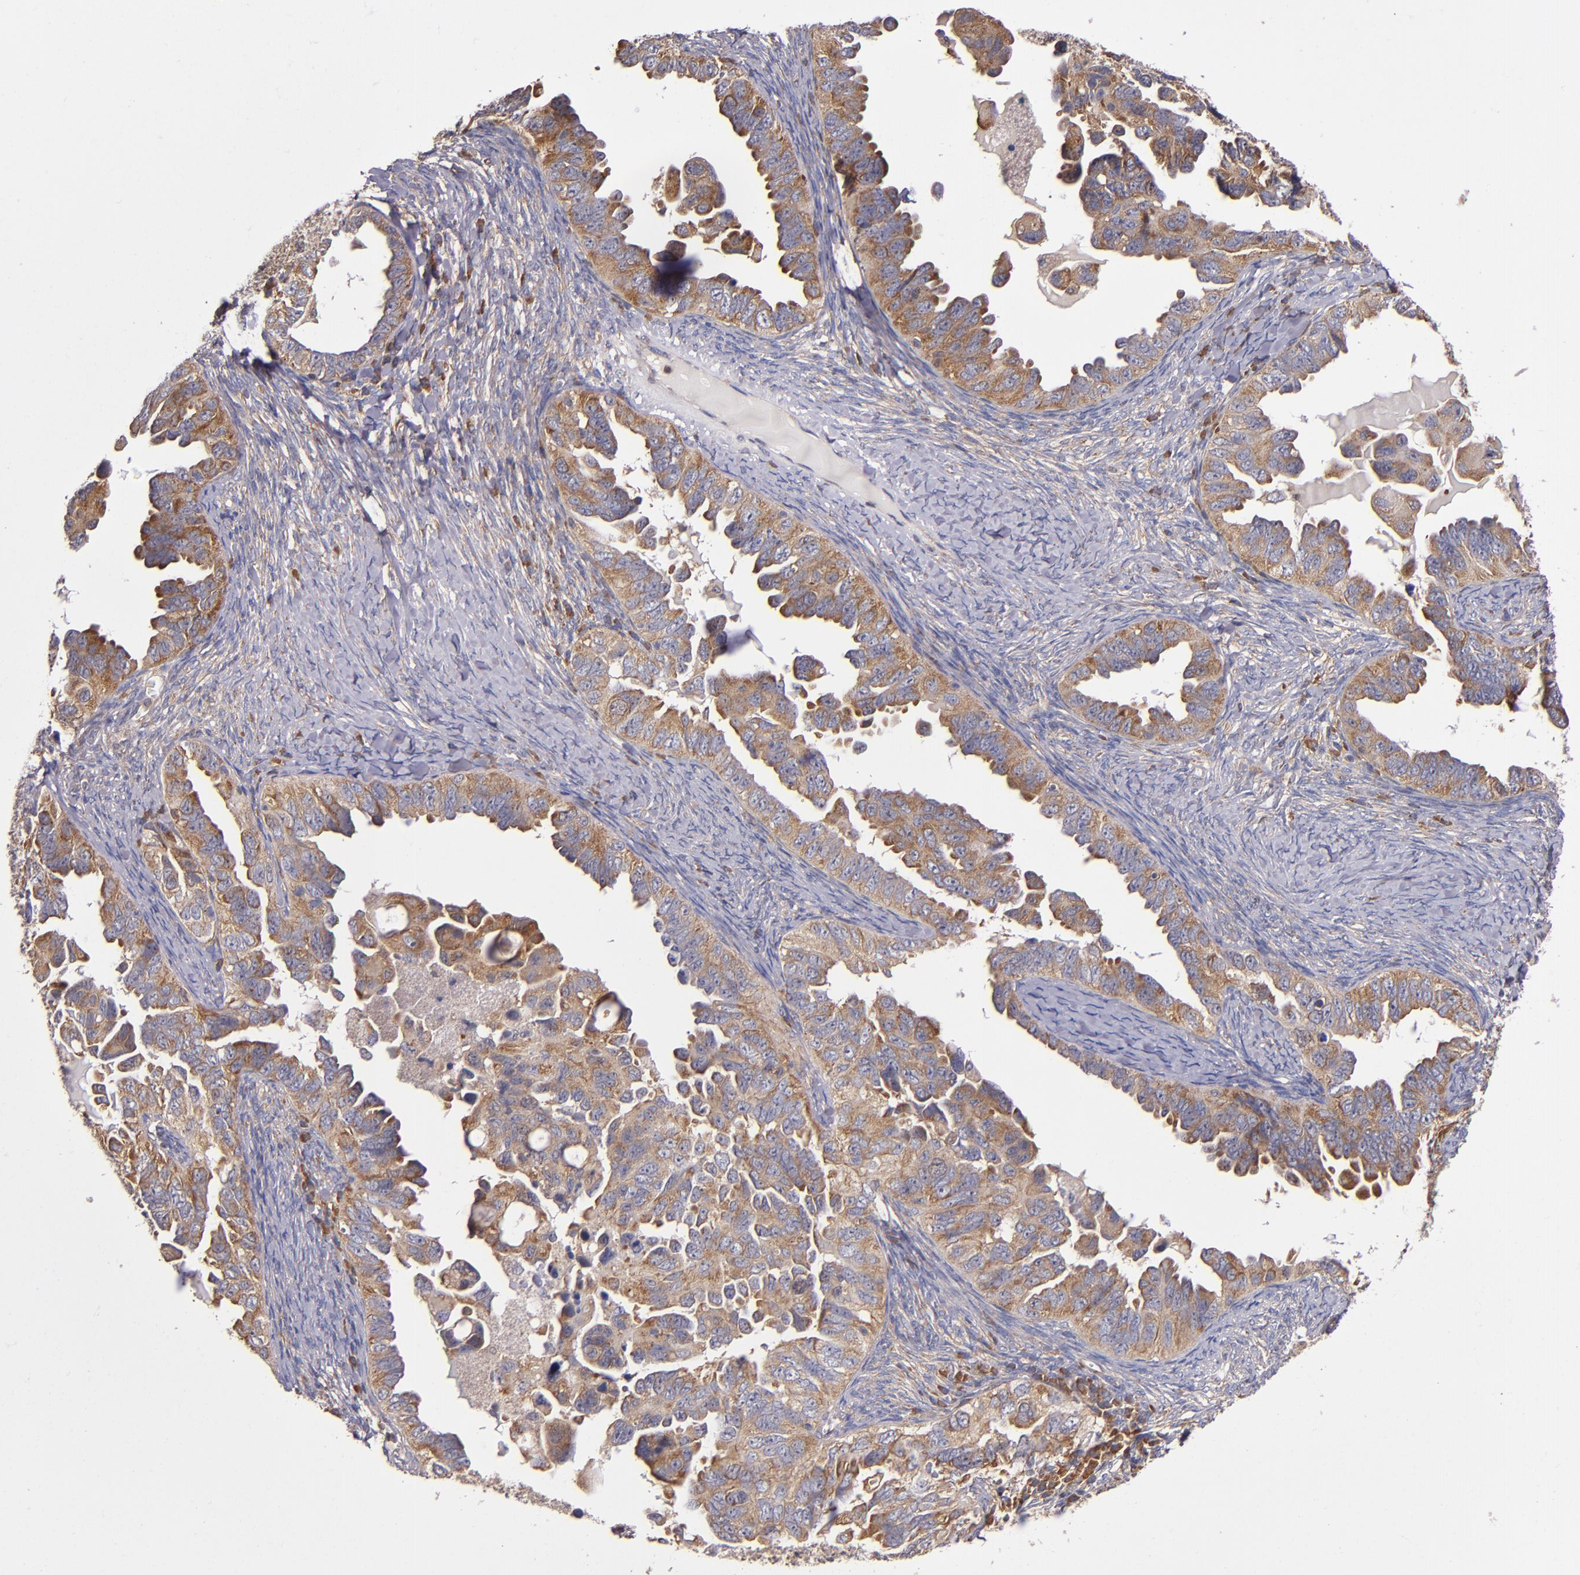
{"staining": {"intensity": "moderate", "quantity": ">75%", "location": "cytoplasmic/membranous"}, "tissue": "ovarian cancer", "cell_type": "Tumor cells", "image_type": "cancer", "snomed": [{"axis": "morphology", "description": "Cystadenocarcinoma, serous, NOS"}, {"axis": "topography", "description": "Ovary"}], "caption": "Immunohistochemistry staining of ovarian serous cystadenocarcinoma, which displays medium levels of moderate cytoplasmic/membranous positivity in approximately >75% of tumor cells indicating moderate cytoplasmic/membranous protein staining. The staining was performed using DAB (brown) for protein detection and nuclei were counterstained in hematoxylin (blue).", "gene": "EIF4ENIF1", "patient": {"sex": "female", "age": 82}}